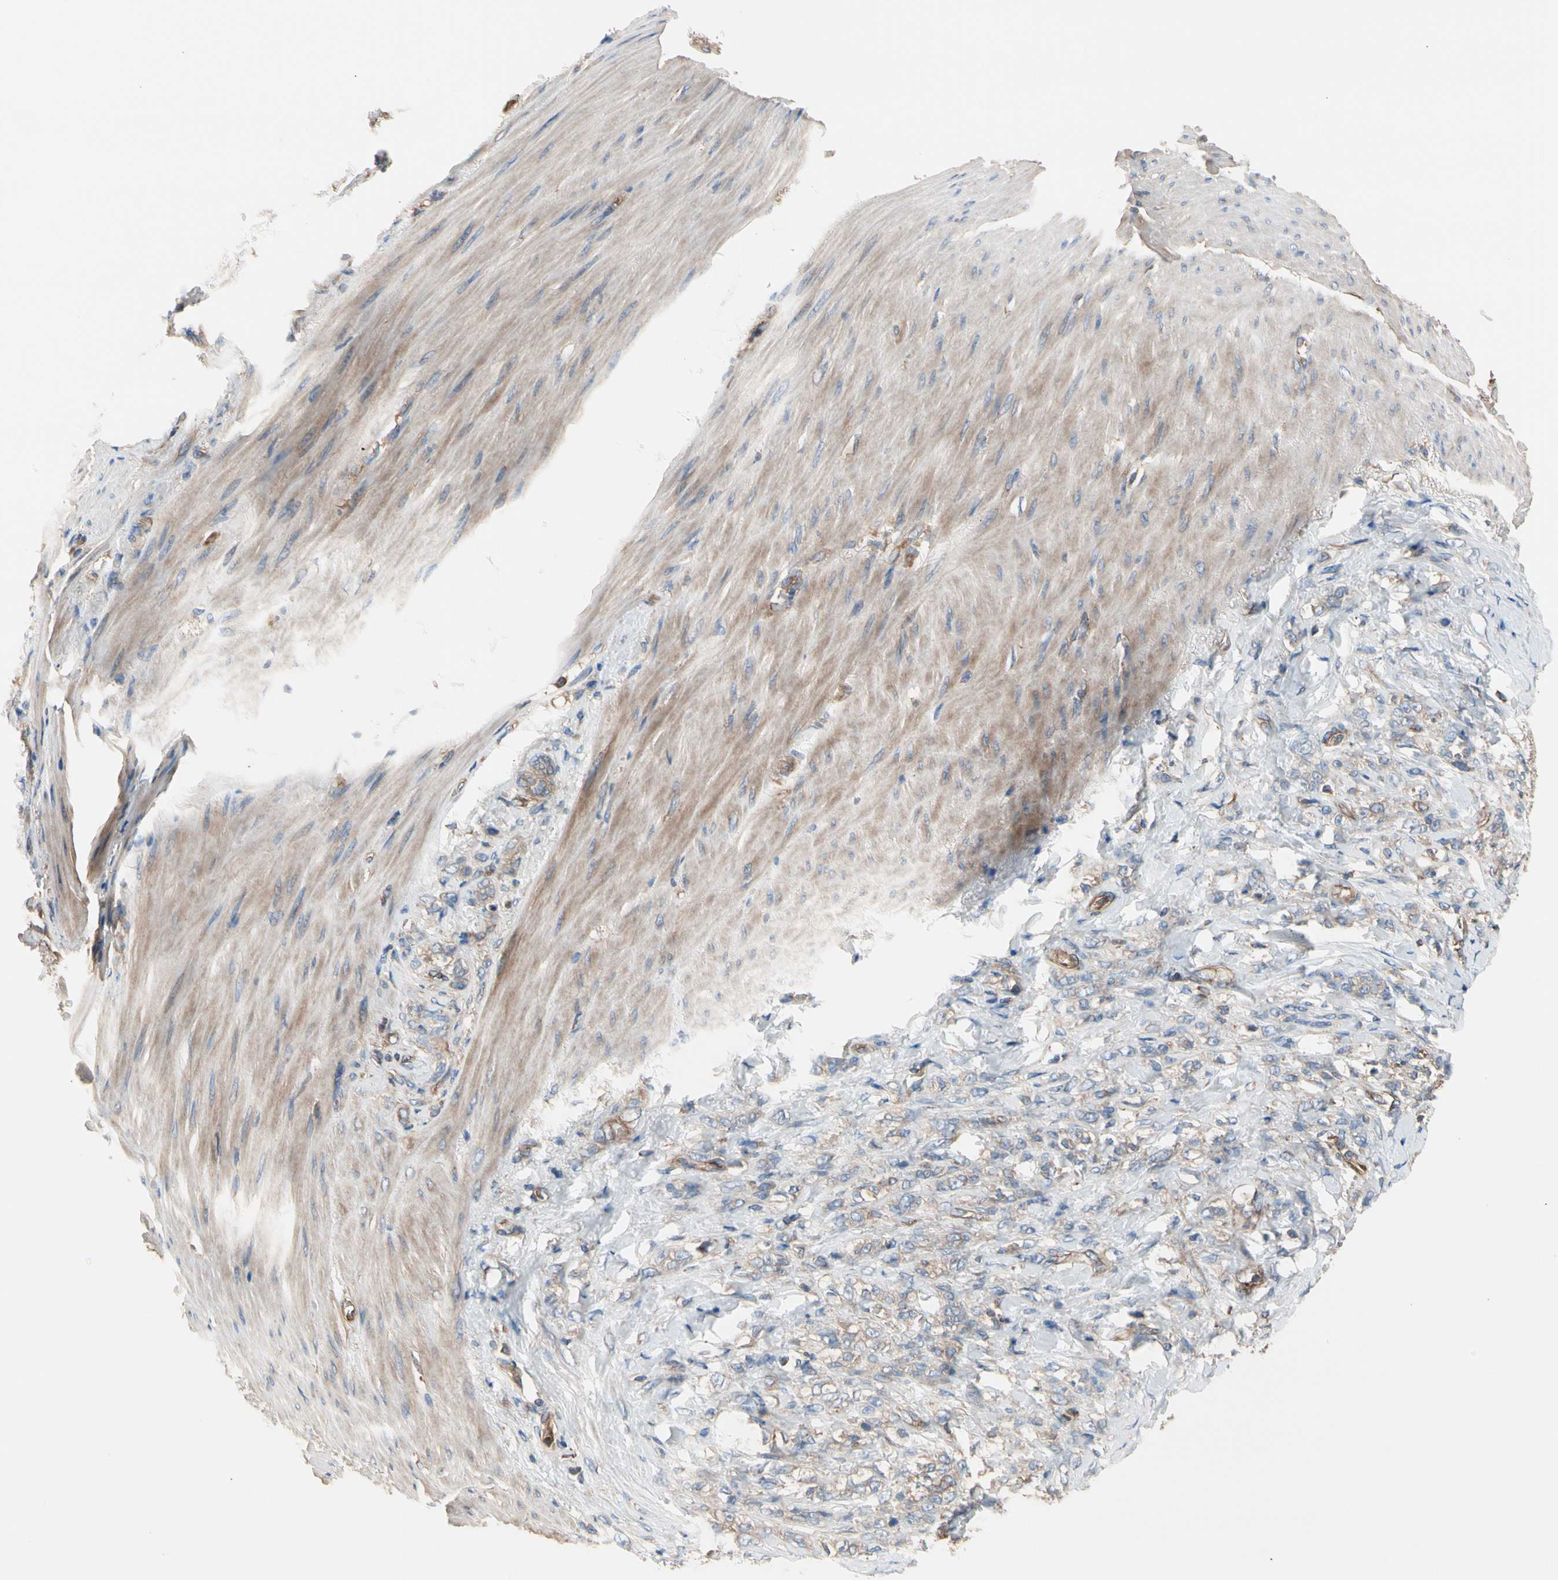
{"staining": {"intensity": "weak", "quantity": "25%-75%", "location": "cytoplasmic/membranous"}, "tissue": "stomach cancer", "cell_type": "Tumor cells", "image_type": "cancer", "snomed": [{"axis": "morphology", "description": "Adenocarcinoma, NOS"}, {"axis": "topography", "description": "Stomach"}], "caption": "Human stomach adenocarcinoma stained with a protein marker demonstrates weak staining in tumor cells.", "gene": "ROCK1", "patient": {"sex": "male", "age": 82}}